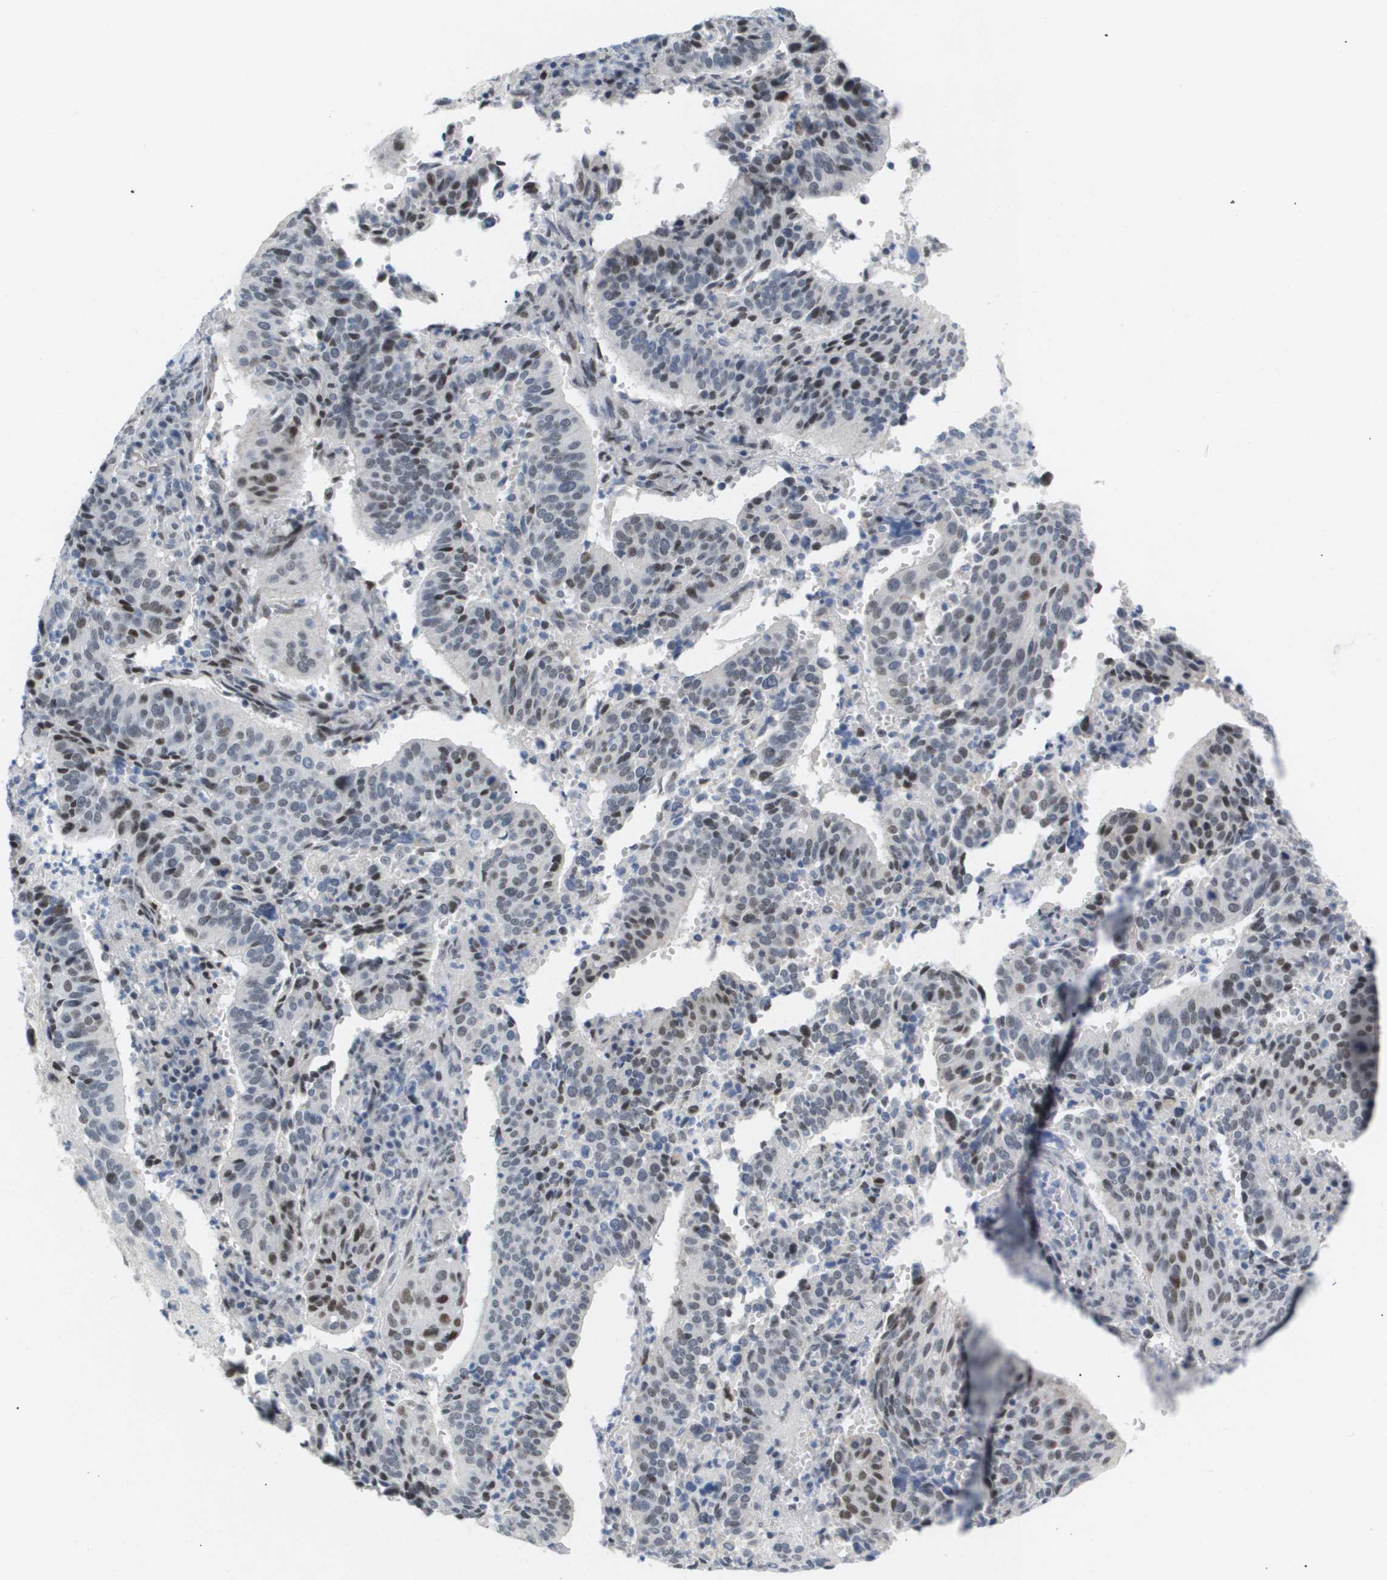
{"staining": {"intensity": "moderate", "quantity": "25%-75%", "location": "nuclear"}, "tissue": "cervical cancer", "cell_type": "Tumor cells", "image_type": "cancer", "snomed": [{"axis": "morphology", "description": "Normal tissue, NOS"}, {"axis": "morphology", "description": "Squamous cell carcinoma, NOS"}, {"axis": "topography", "description": "Cervix"}], "caption": "Human cervical cancer stained with a protein marker demonstrates moderate staining in tumor cells.", "gene": "PPARD", "patient": {"sex": "female", "age": 39}}